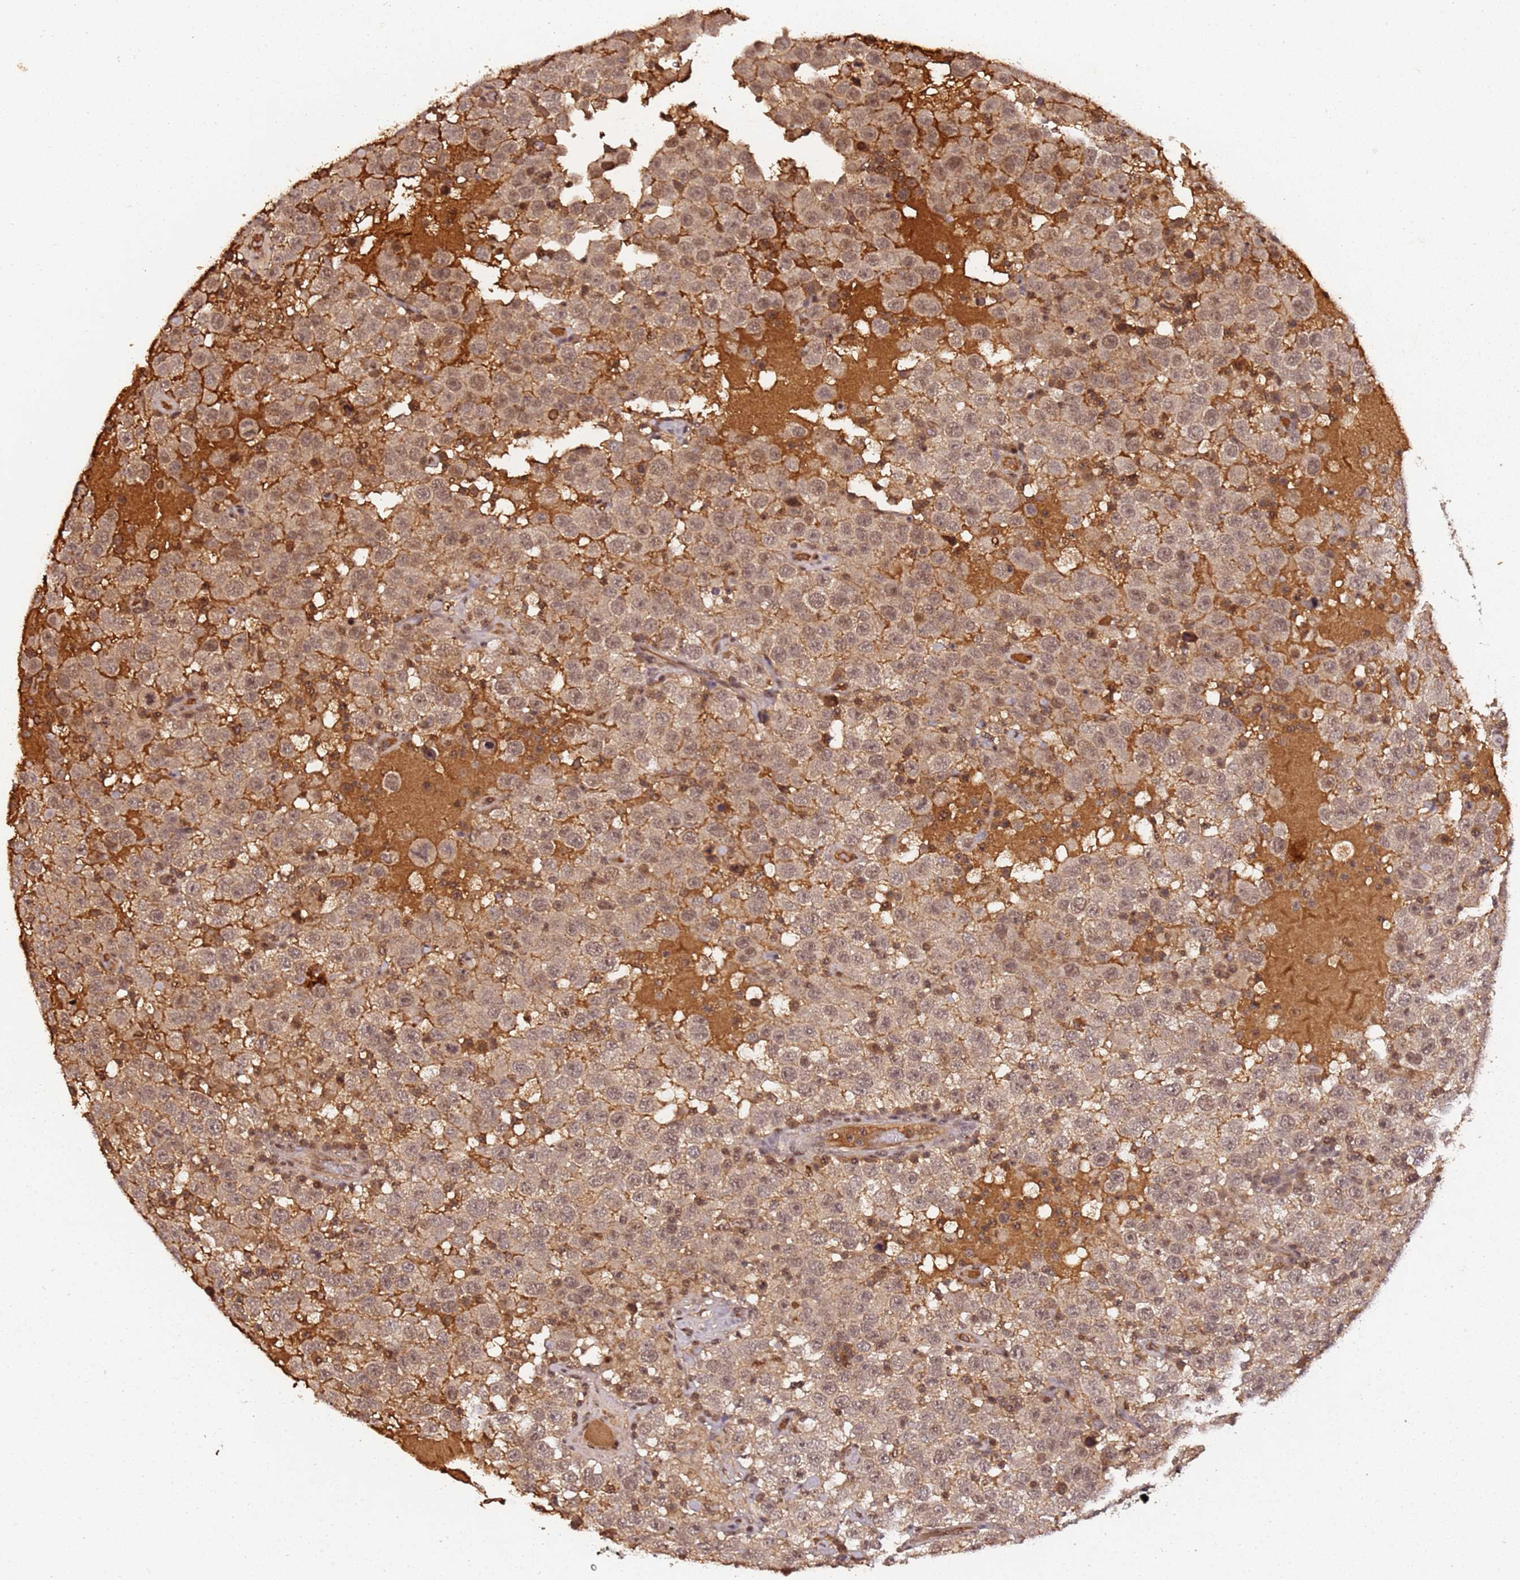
{"staining": {"intensity": "weak", "quantity": "25%-75%", "location": "nuclear"}, "tissue": "testis cancer", "cell_type": "Tumor cells", "image_type": "cancer", "snomed": [{"axis": "morphology", "description": "Seminoma, NOS"}, {"axis": "topography", "description": "Testis"}], "caption": "An IHC image of tumor tissue is shown. Protein staining in brown shows weak nuclear positivity in testis cancer (seminoma) within tumor cells.", "gene": "COL1A2", "patient": {"sex": "male", "age": 41}}